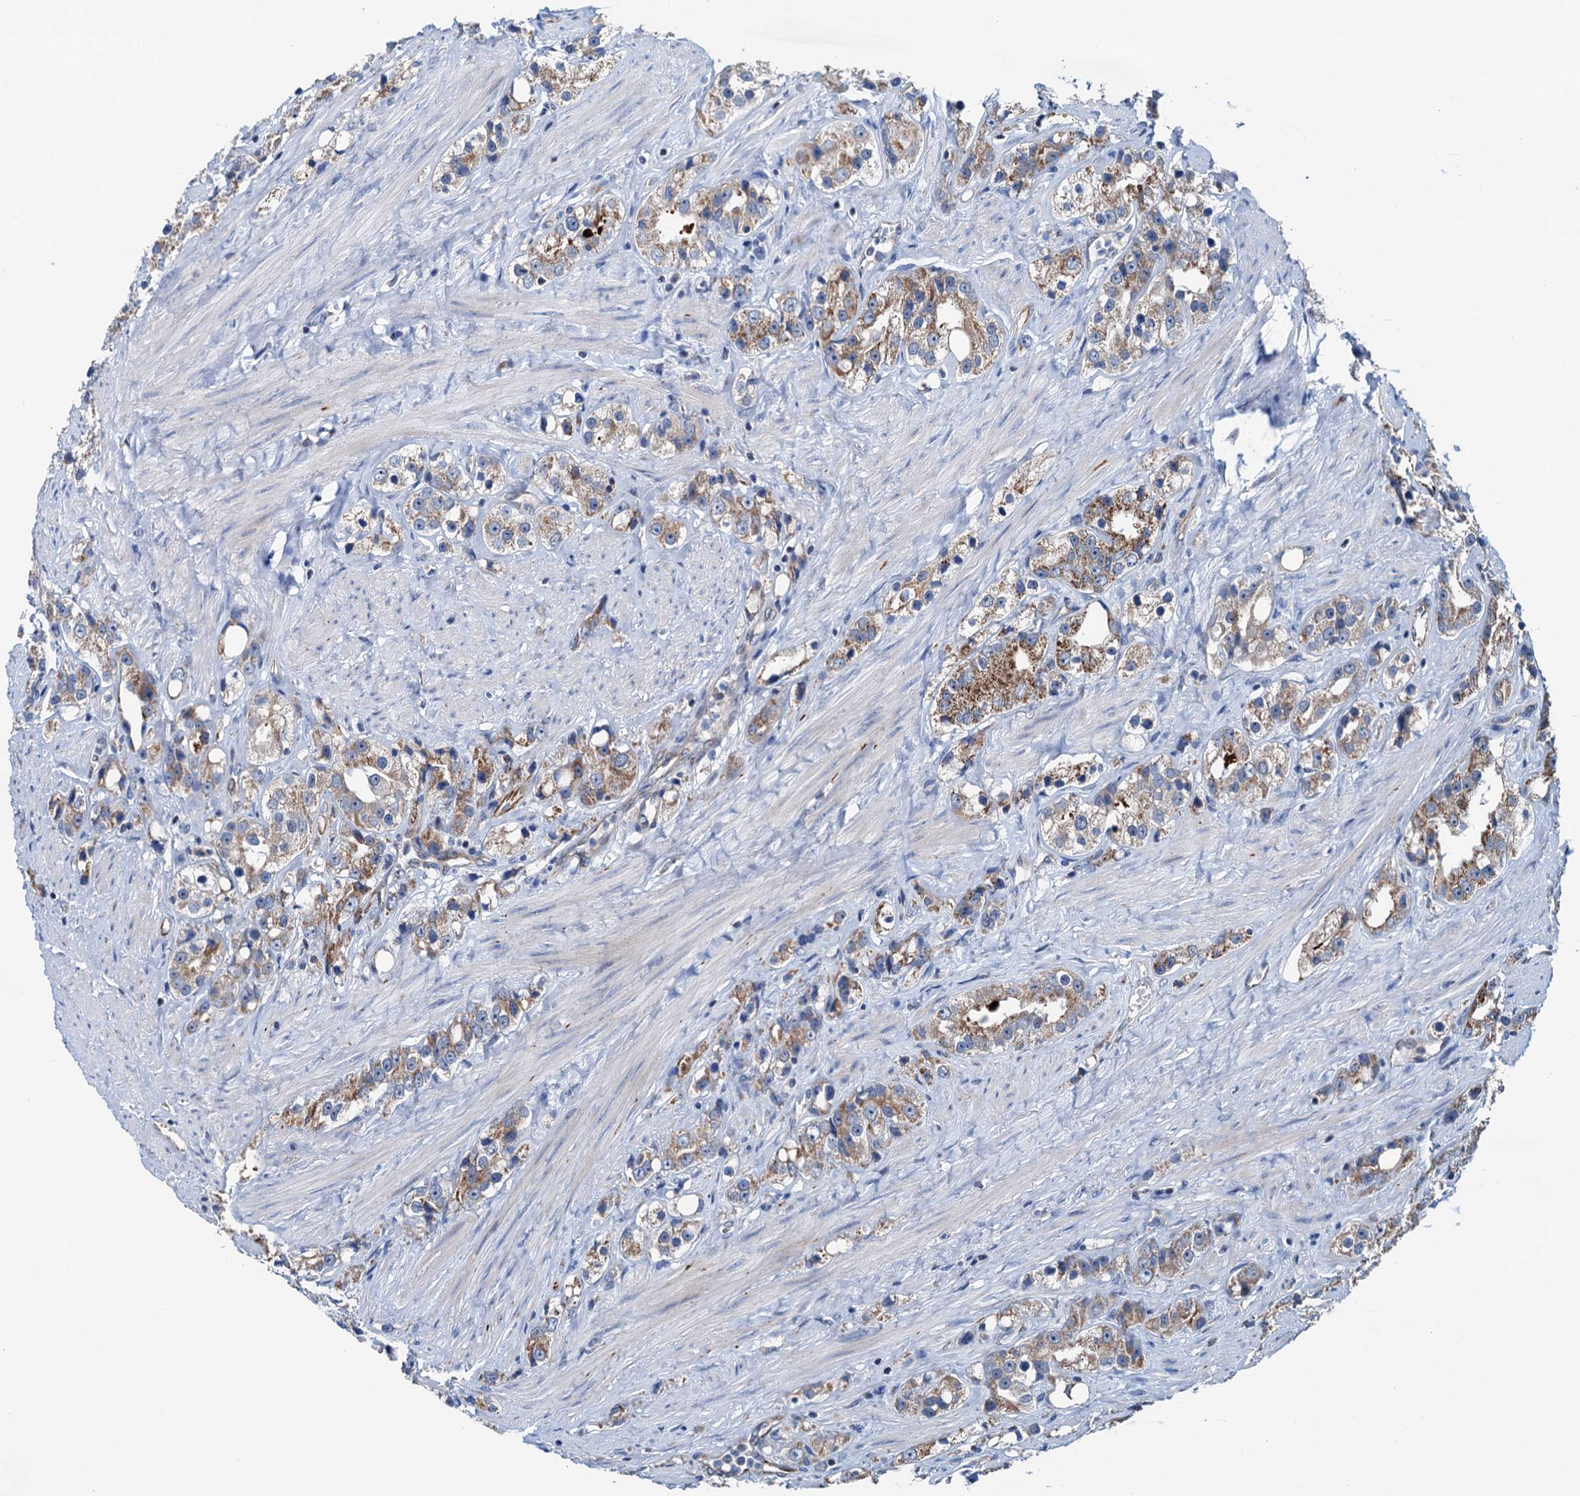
{"staining": {"intensity": "moderate", "quantity": ">75%", "location": "cytoplasmic/membranous"}, "tissue": "prostate cancer", "cell_type": "Tumor cells", "image_type": "cancer", "snomed": [{"axis": "morphology", "description": "Adenocarcinoma, NOS"}, {"axis": "topography", "description": "Prostate"}], "caption": "IHC (DAB (3,3'-diaminobenzidine)) staining of human prostate cancer (adenocarcinoma) displays moderate cytoplasmic/membranous protein expression in about >75% of tumor cells.", "gene": "ELAC1", "patient": {"sex": "male", "age": 79}}